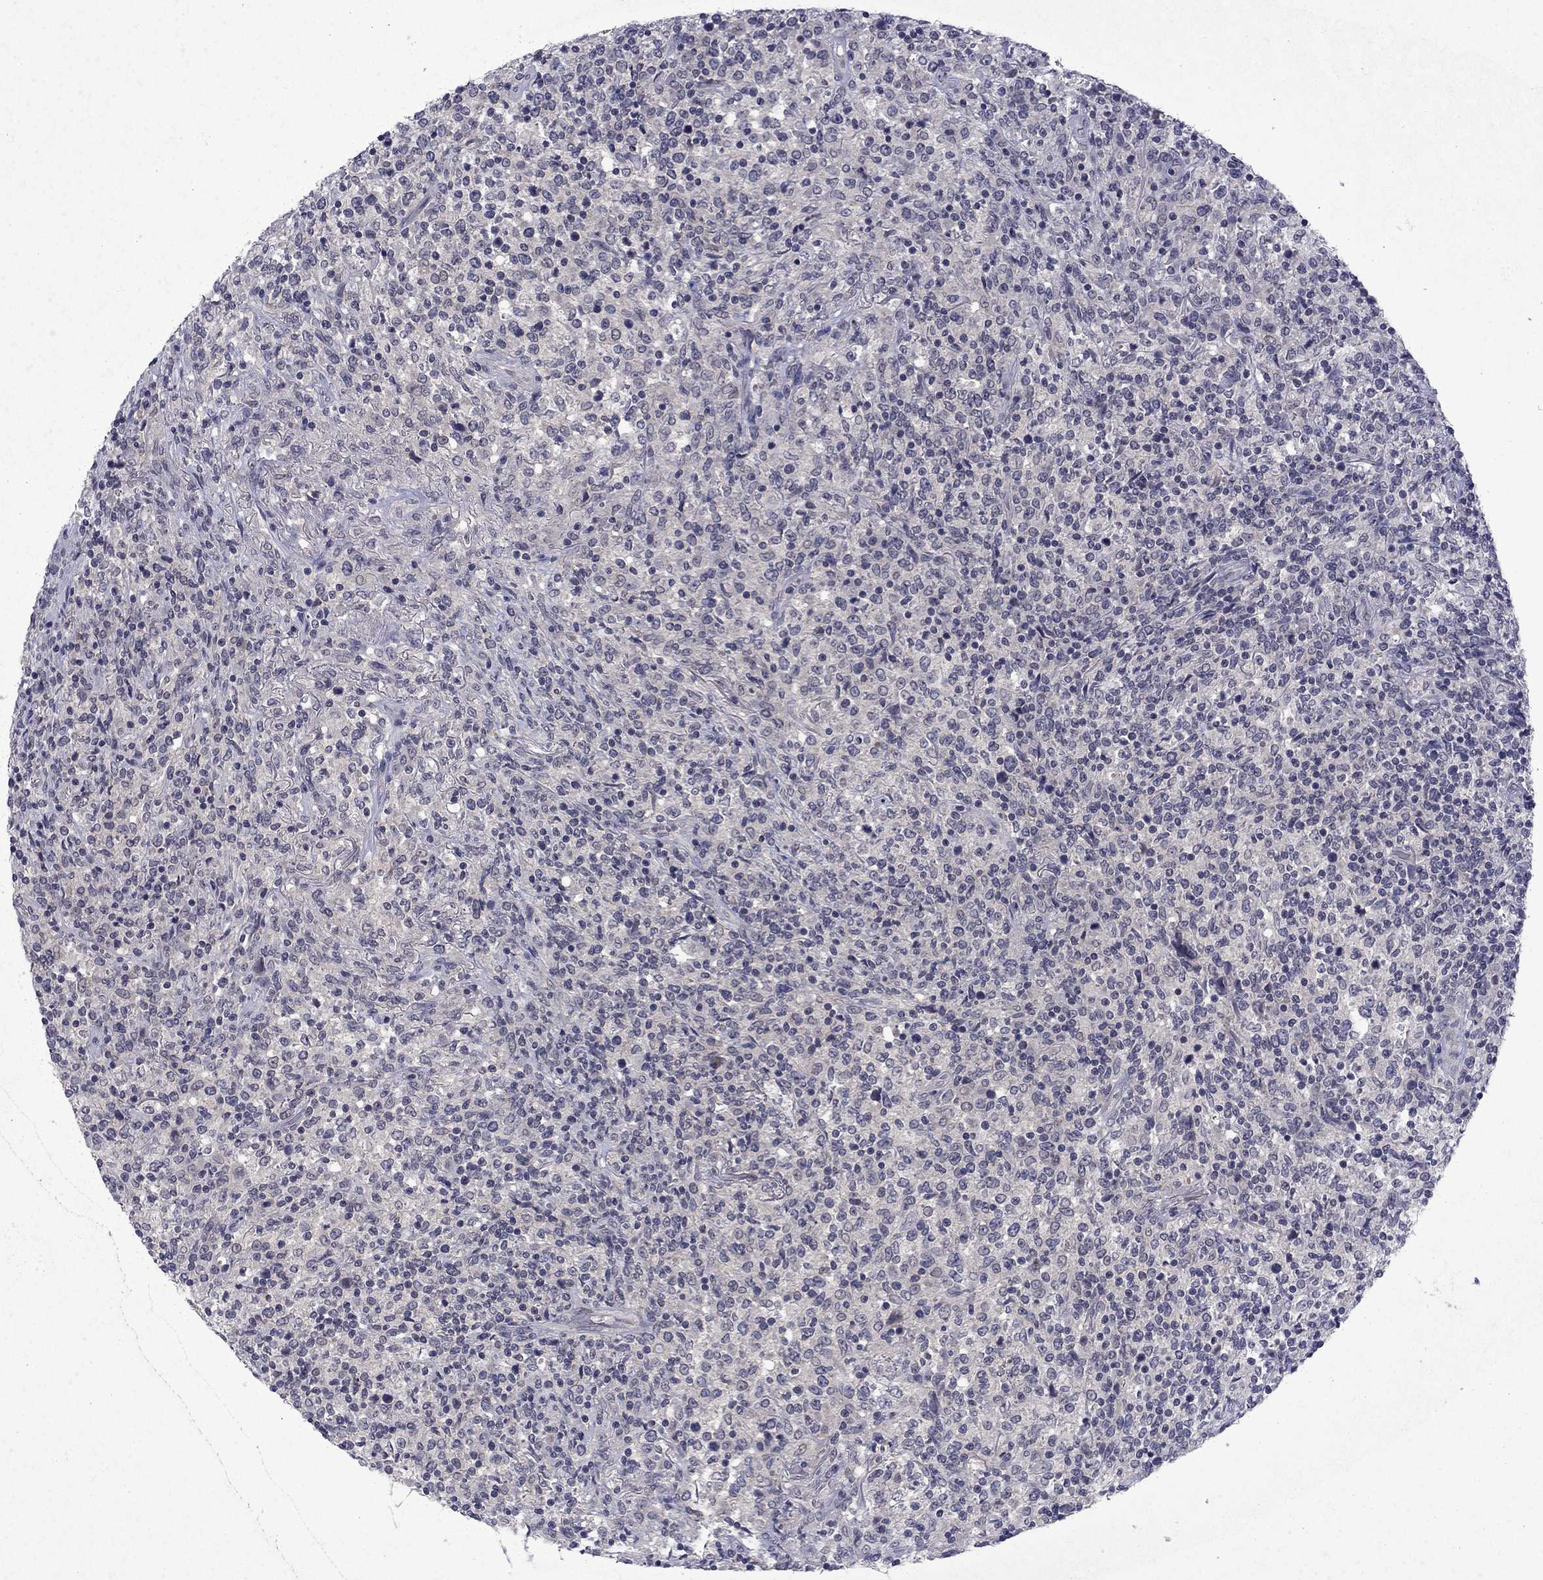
{"staining": {"intensity": "negative", "quantity": "none", "location": "none"}, "tissue": "lymphoma", "cell_type": "Tumor cells", "image_type": "cancer", "snomed": [{"axis": "morphology", "description": "Malignant lymphoma, non-Hodgkin's type, High grade"}, {"axis": "topography", "description": "Lung"}], "caption": "The IHC image has no significant positivity in tumor cells of lymphoma tissue.", "gene": "CHAT", "patient": {"sex": "male", "age": 79}}